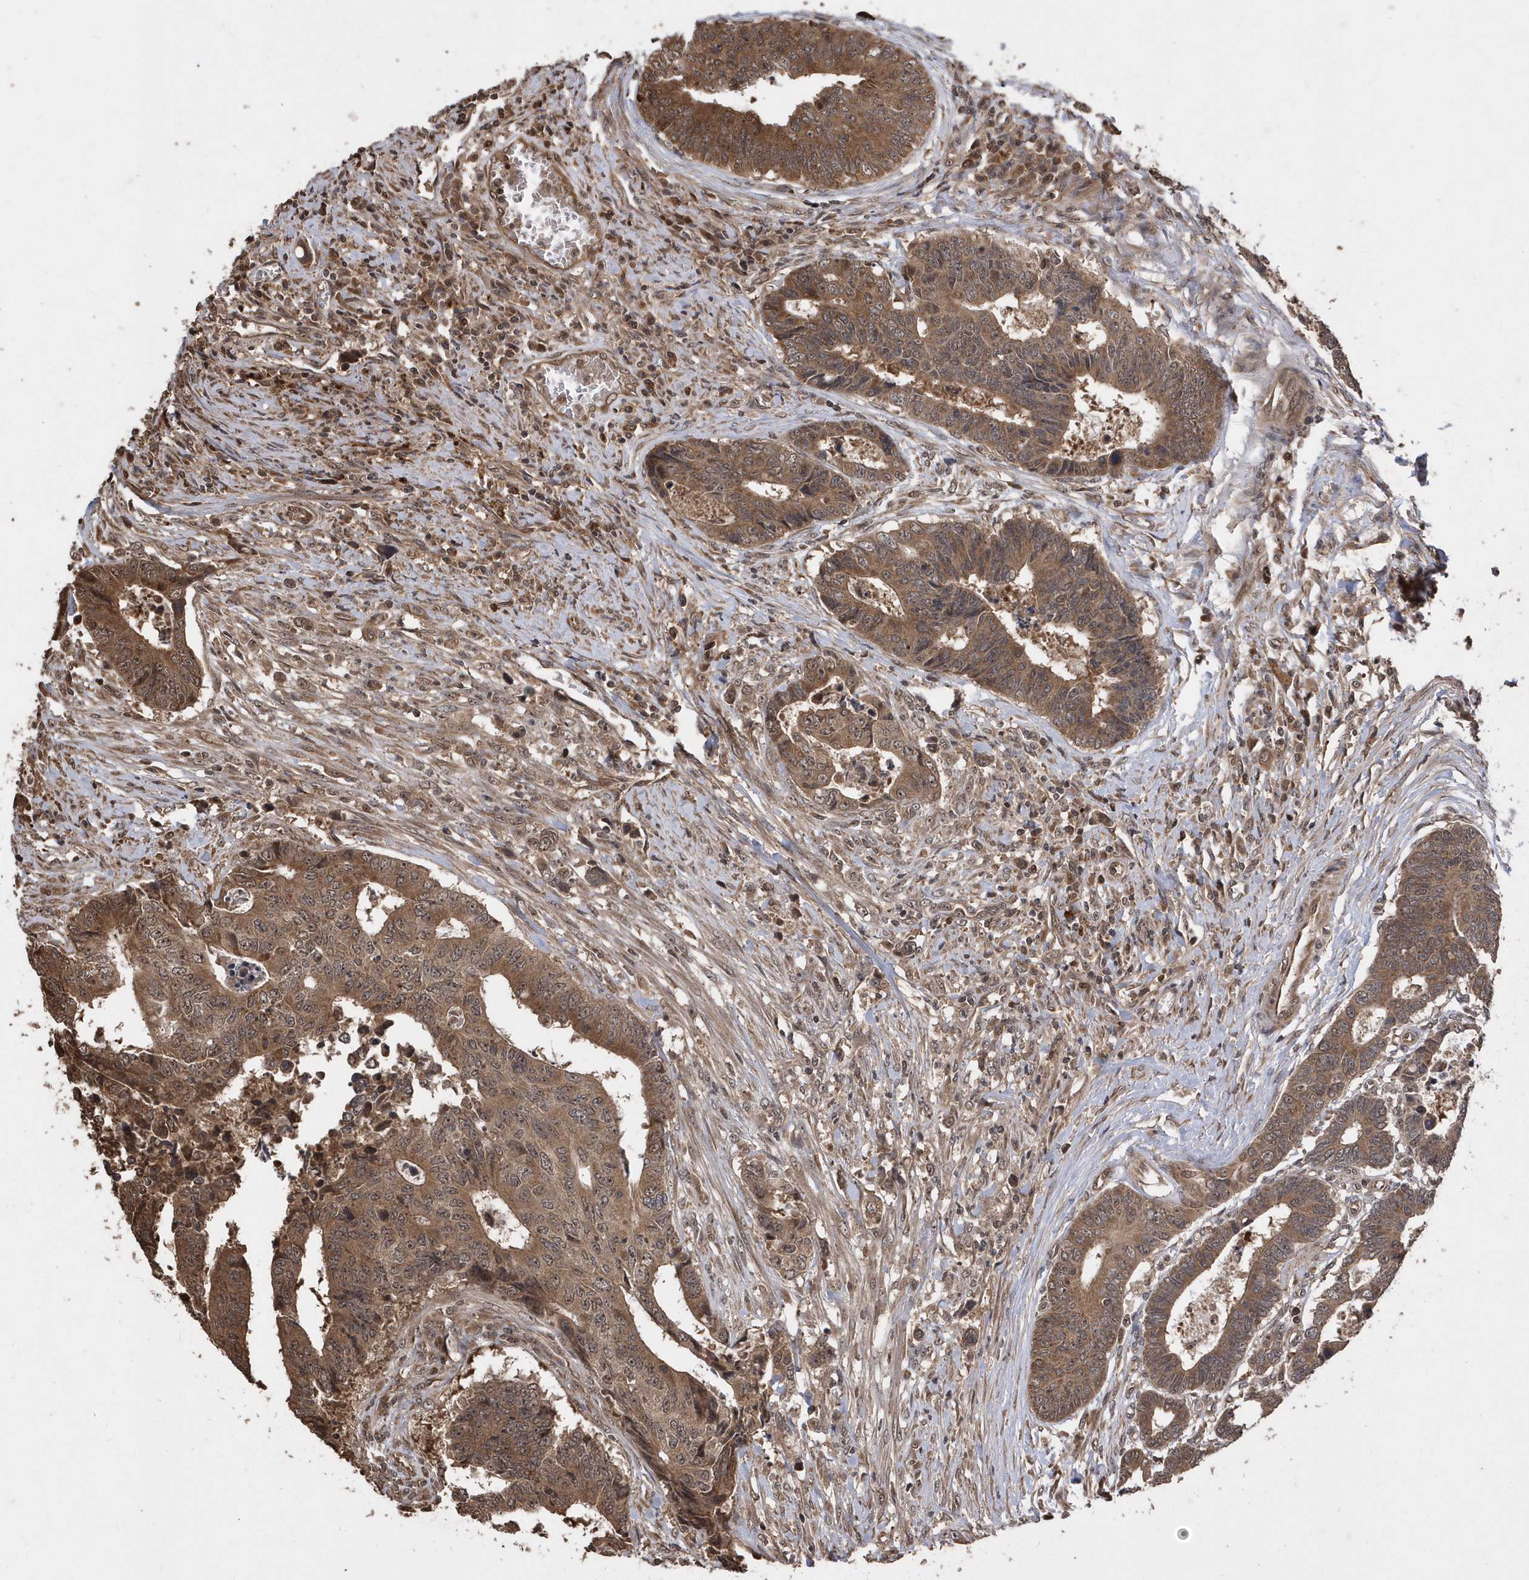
{"staining": {"intensity": "moderate", "quantity": ">75%", "location": "cytoplasmic/membranous"}, "tissue": "colorectal cancer", "cell_type": "Tumor cells", "image_type": "cancer", "snomed": [{"axis": "morphology", "description": "Adenocarcinoma, NOS"}, {"axis": "topography", "description": "Rectum"}], "caption": "Immunohistochemistry of human colorectal adenocarcinoma reveals medium levels of moderate cytoplasmic/membranous staining in approximately >75% of tumor cells.", "gene": "WASHC5", "patient": {"sex": "male", "age": 84}}